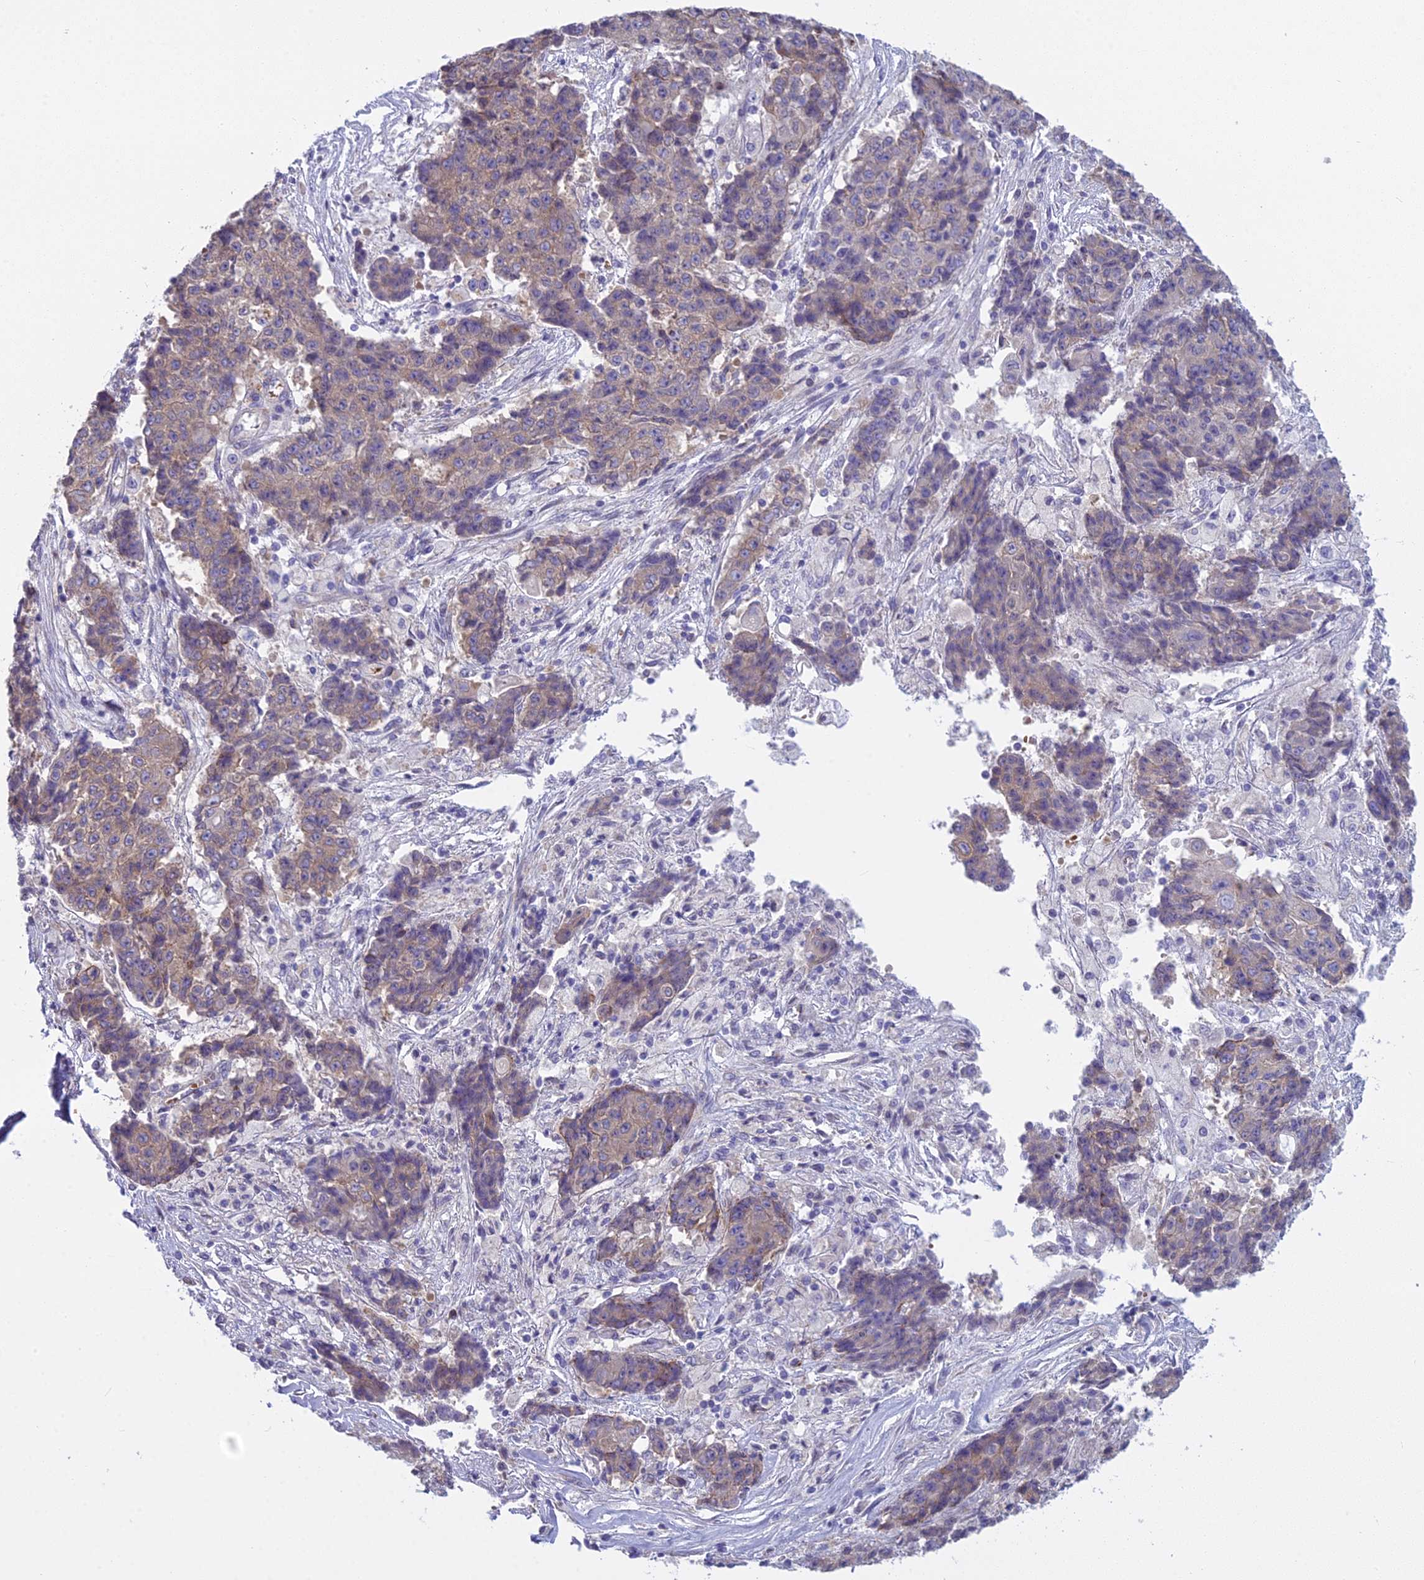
{"staining": {"intensity": "weak", "quantity": "25%-75%", "location": "cytoplasmic/membranous"}, "tissue": "ovarian cancer", "cell_type": "Tumor cells", "image_type": "cancer", "snomed": [{"axis": "morphology", "description": "Carcinoma, endometroid"}, {"axis": "topography", "description": "Ovary"}], "caption": "Endometroid carcinoma (ovarian) stained with immunohistochemistry (IHC) reveals weak cytoplasmic/membranous expression in about 25%-75% of tumor cells. (DAB (3,3'-diaminobenzidine) = brown stain, brightfield microscopy at high magnification).", "gene": "PCDHB14", "patient": {"sex": "female", "age": 42}}